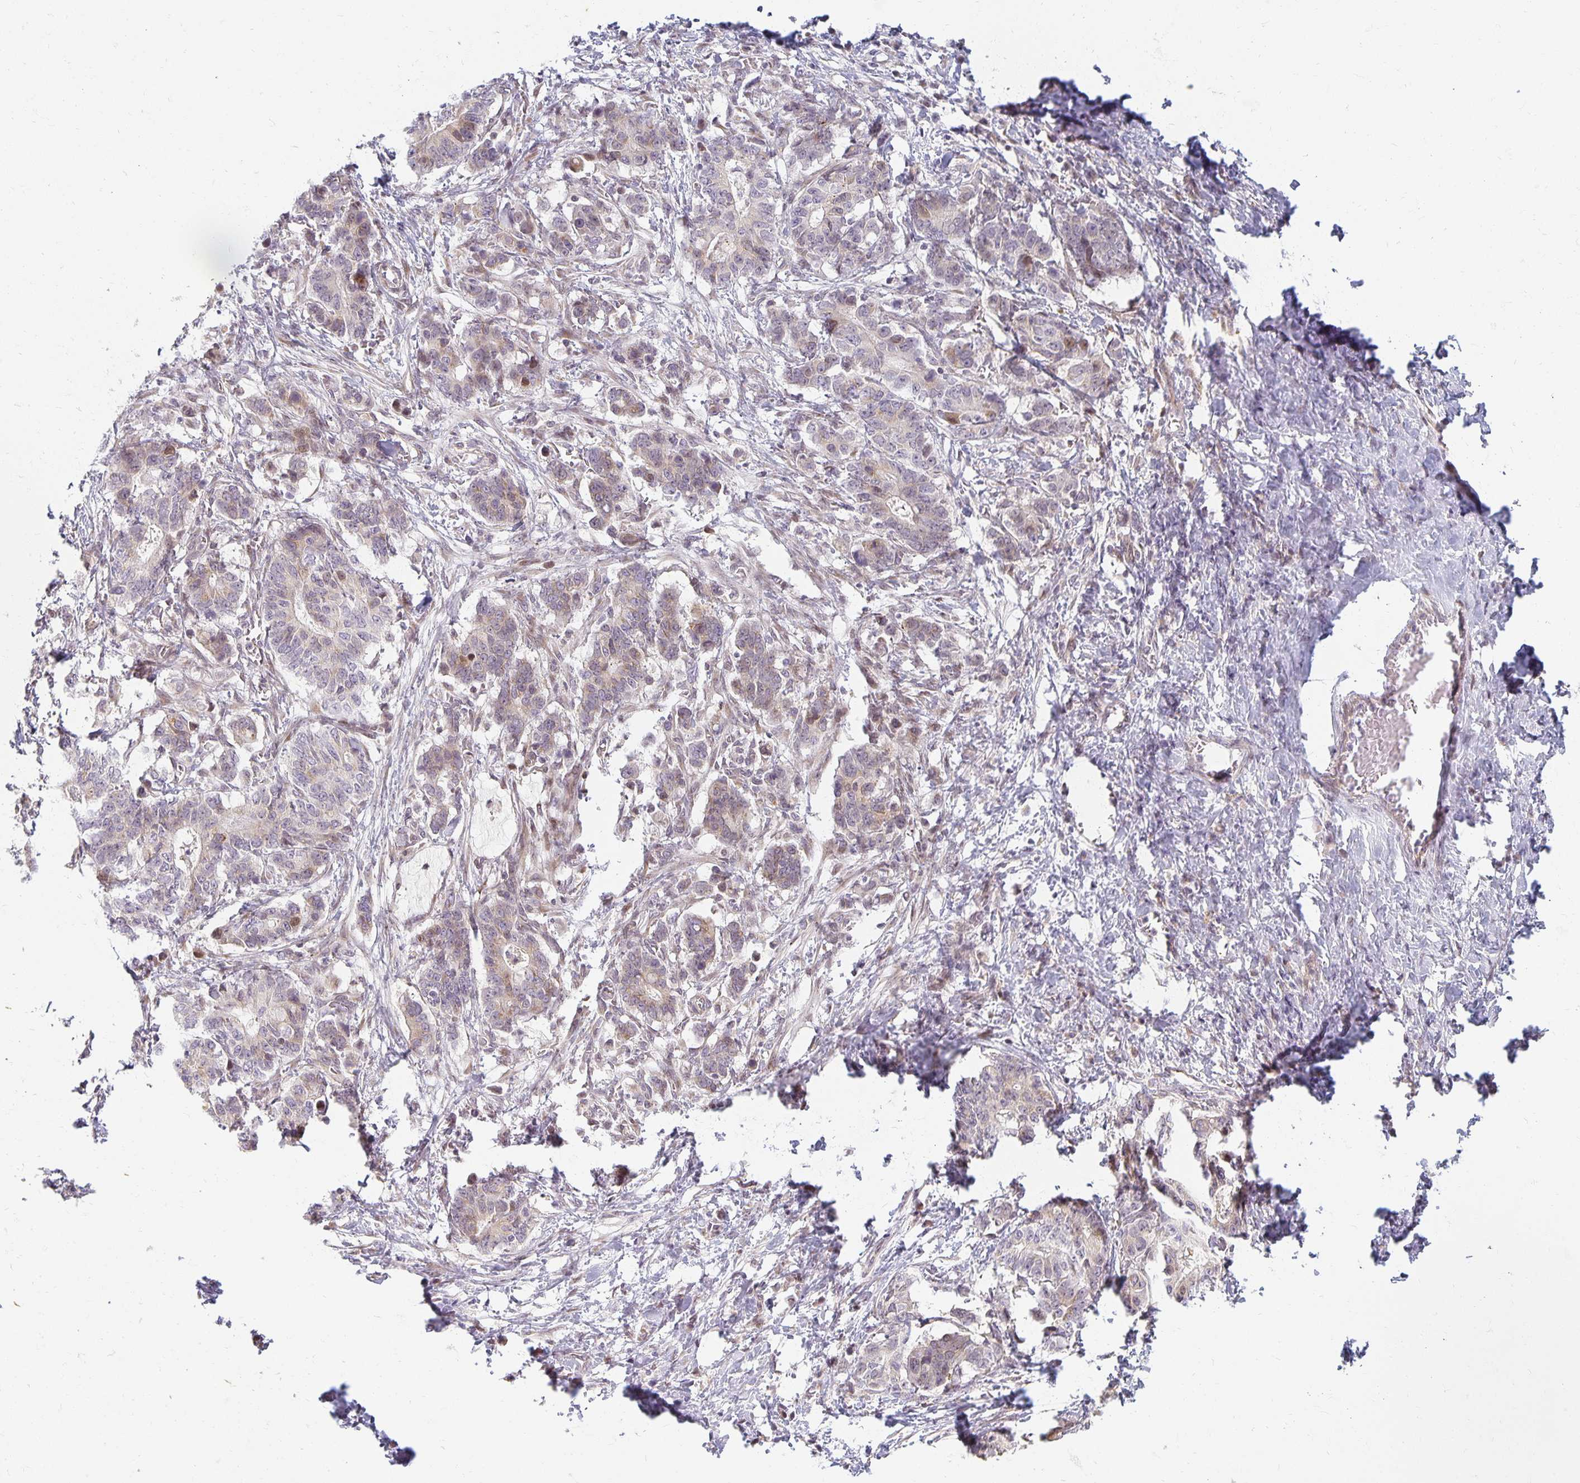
{"staining": {"intensity": "weak", "quantity": "25%-75%", "location": "cytoplasmic/membranous"}, "tissue": "stomach cancer", "cell_type": "Tumor cells", "image_type": "cancer", "snomed": [{"axis": "morphology", "description": "Normal tissue, NOS"}, {"axis": "morphology", "description": "Adenocarcinoma, NOS"}, {"axis": "topography", "description": "Stomach"}], "caption": "A histopathology image of adenocarcinoma (stomach) stained for a protein shows weak cytoplasmic/membranous brown staining in tumor cells. (DAB IHC with brightfield microscopy, high magnification).", "gene": "EHF", "patient": {"sex": "female", "age": 64}}